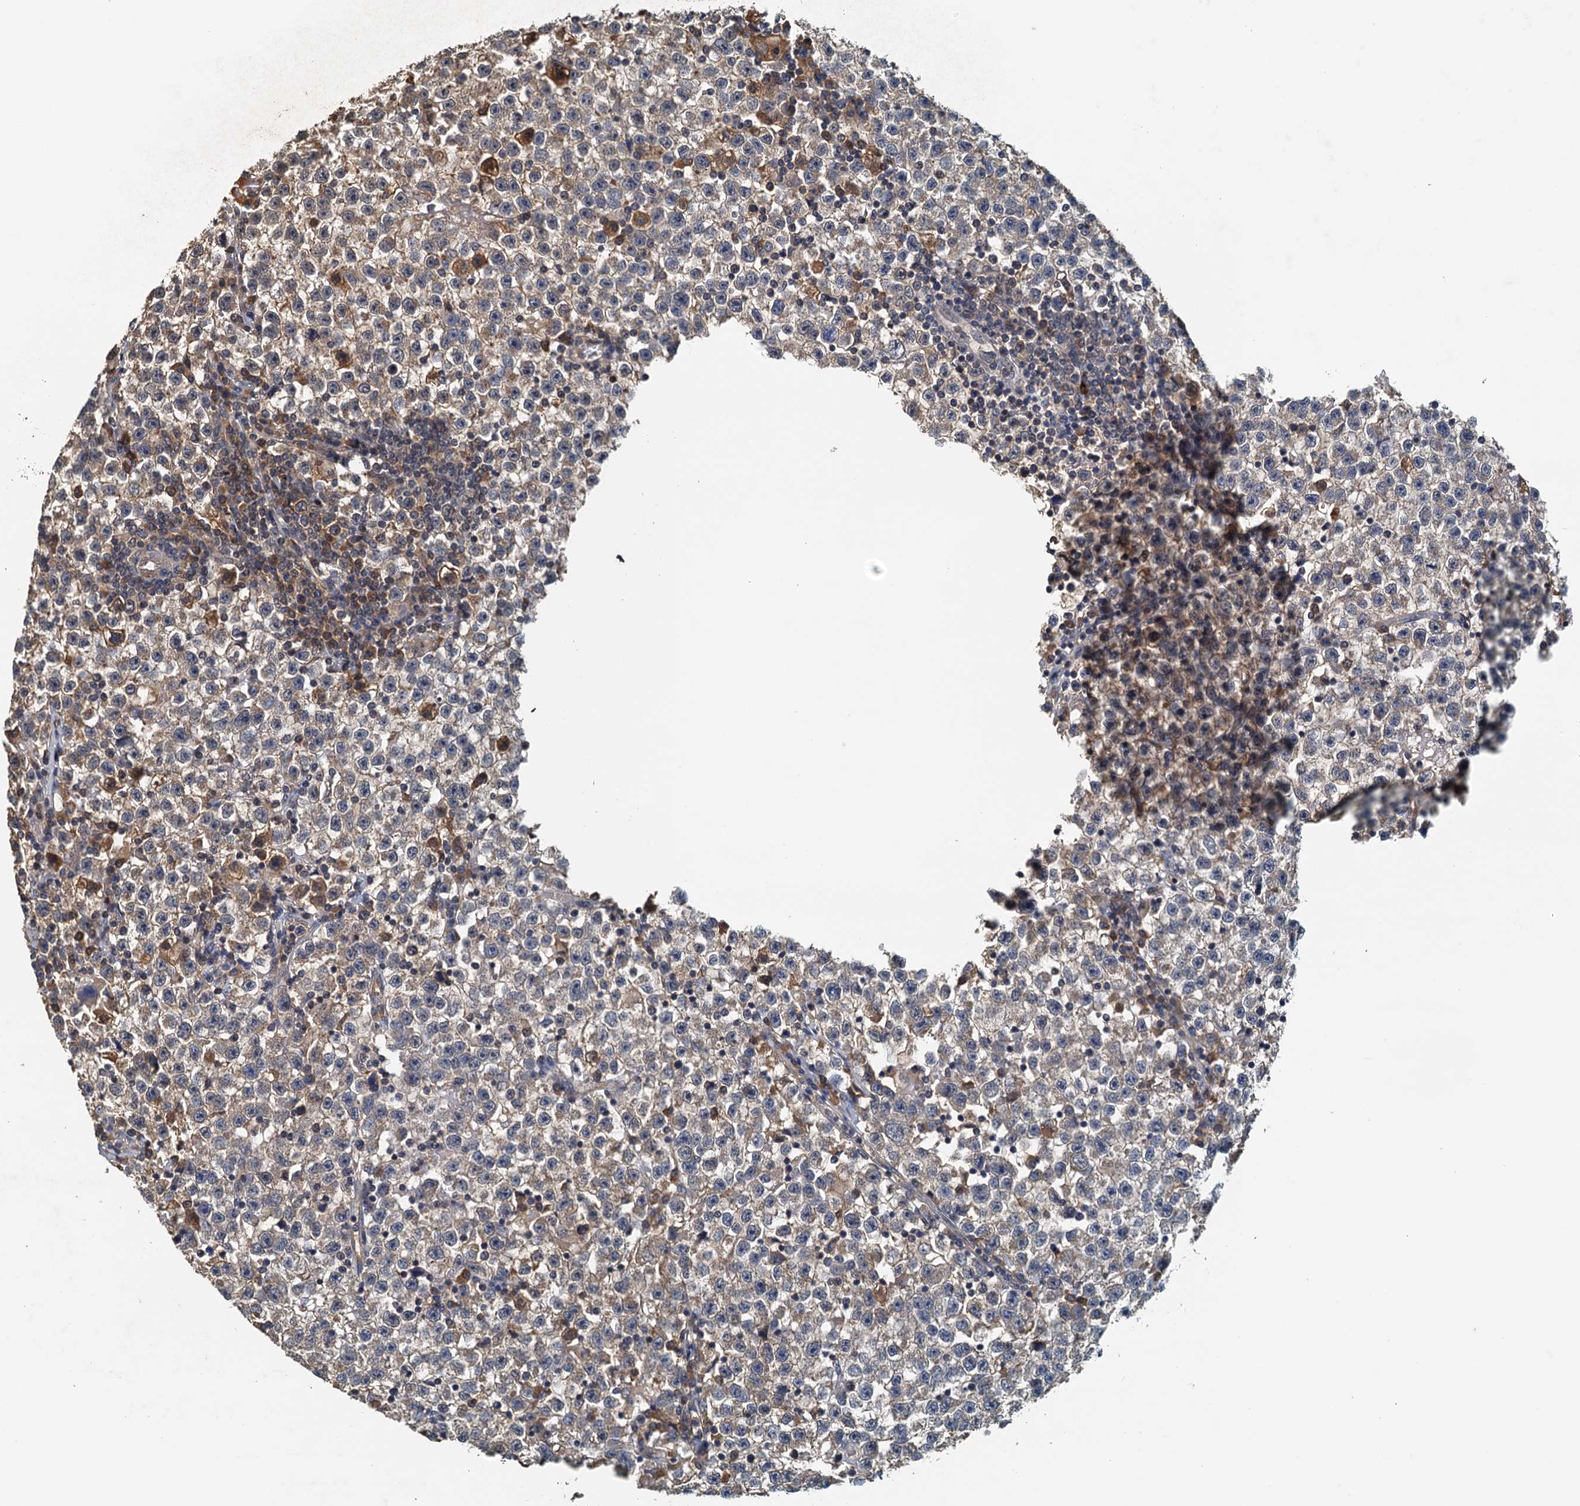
{"staining": {"intensity": "moderate", "quantity": "25%-75%", "location": "cytoplasmic/membranous"}, "tissue": "testis cancer", "cell_type": "Tumor cells", "image_type": "cancer", "snomed": [{"axis": "morphology", "description": "Seminoma, NOS"}, {"axis": "topography", "description": "Testis"}], "caption": "Human testis cancer (seminoma) stained with a brown dye exhibits moderate cytoplasmic/membranous positive positivity in approximately 25%-75% of tumor cells.", "gene": "UBL7", "patient": {"sex": "male", "age": 22}}